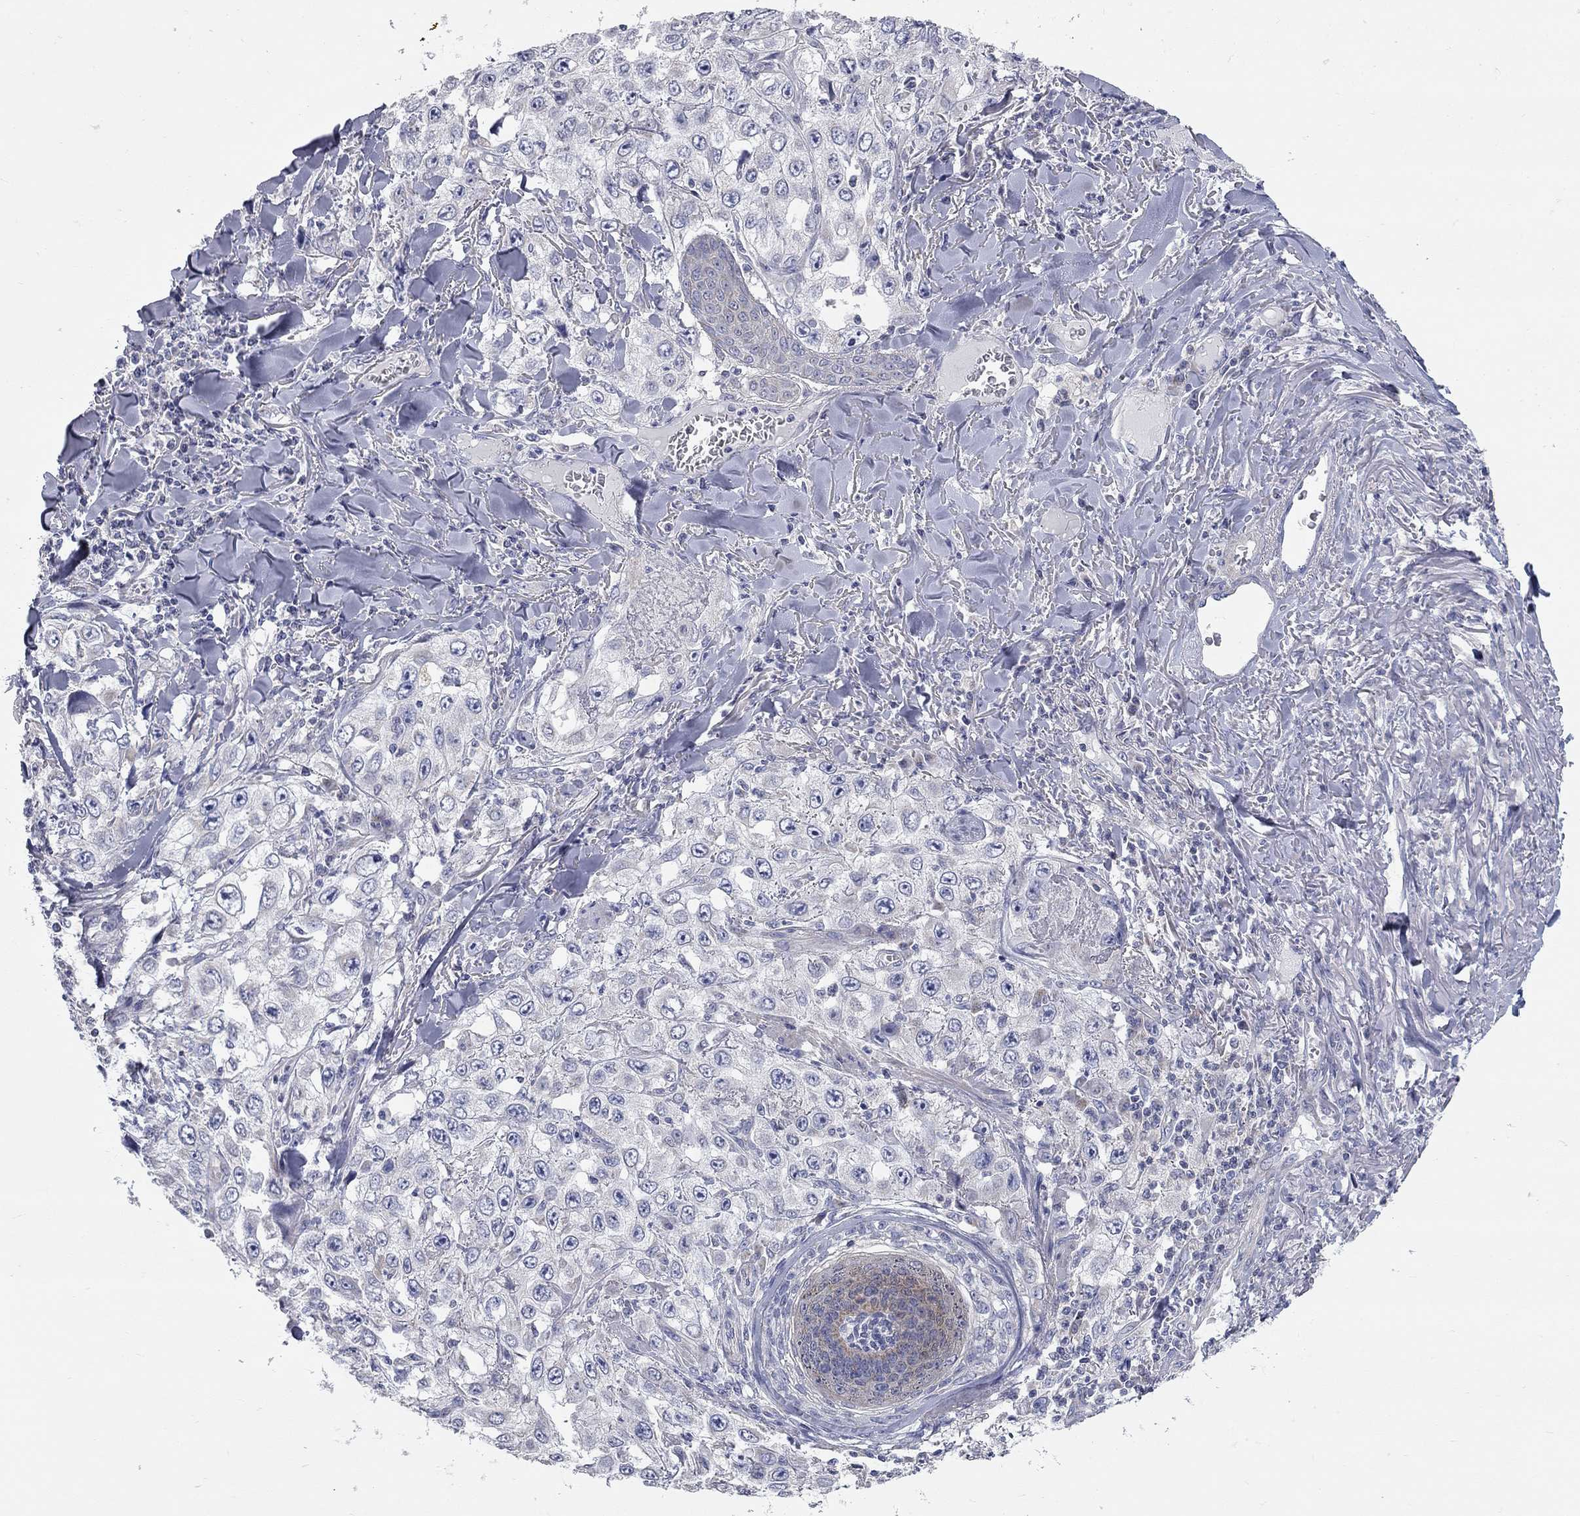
{"staining": {"intensity": "negative", "quantity": "none", "location": "none"}, "tissue": "skin cancer", "cell_type": "Tumor cells", "image_type": "cancer", "snomed": [{"axis": "morphology", "description": "Squamous cell carcinoma, NOS"}, {"axis": "topography", "description": "Skin"}], "caption": "A photomicrograph of skin cancer stained for a protein shows no brown staining in tumor cells.", "gene": "CFAP161", "patient": {"sex": "male", "age": 82}}